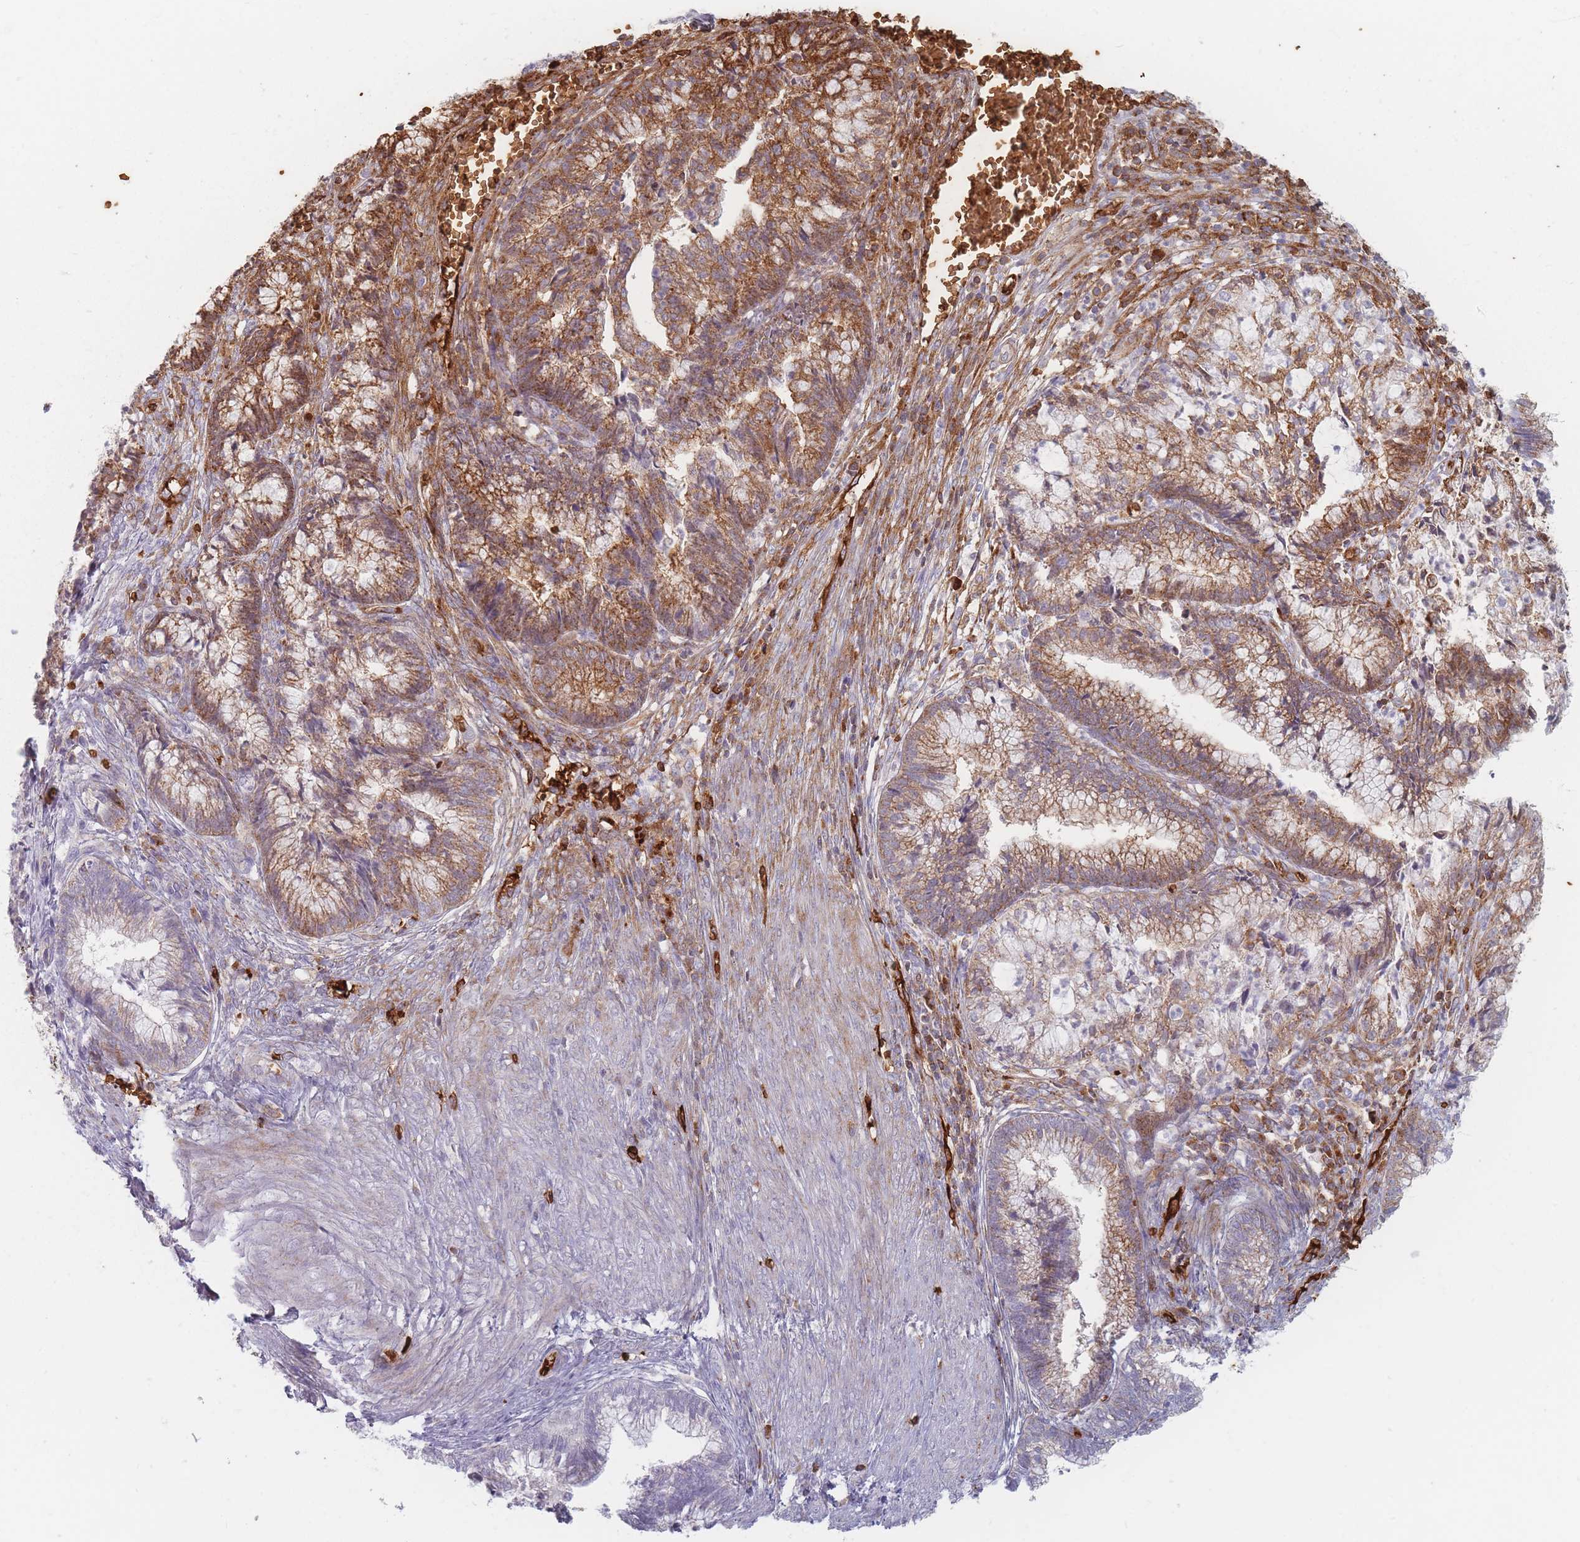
{"staining": {"intensity": "moderate", "quantity": "25%-75%", "location": "cytoplasmic/membranous"}, "tissue": "cervical cancer", "cell_type": "Tumor cells", "image_type": "cancer", "snomed": [{"axis": "morphology", "description": "Adenocarcinoma, NOS"}, {"axis": "topography", "description": "Cervix"}], "caption": "Immunohistochemistry (IHC) (DAB) staining of human adenocarcinoma (cervical) displays moderate cytoplasmic/membranous protein expression in about 25%-75% of tumor cells.", "gene": "SLC2A6", "patient": {"sex": "female", "age": 44}}